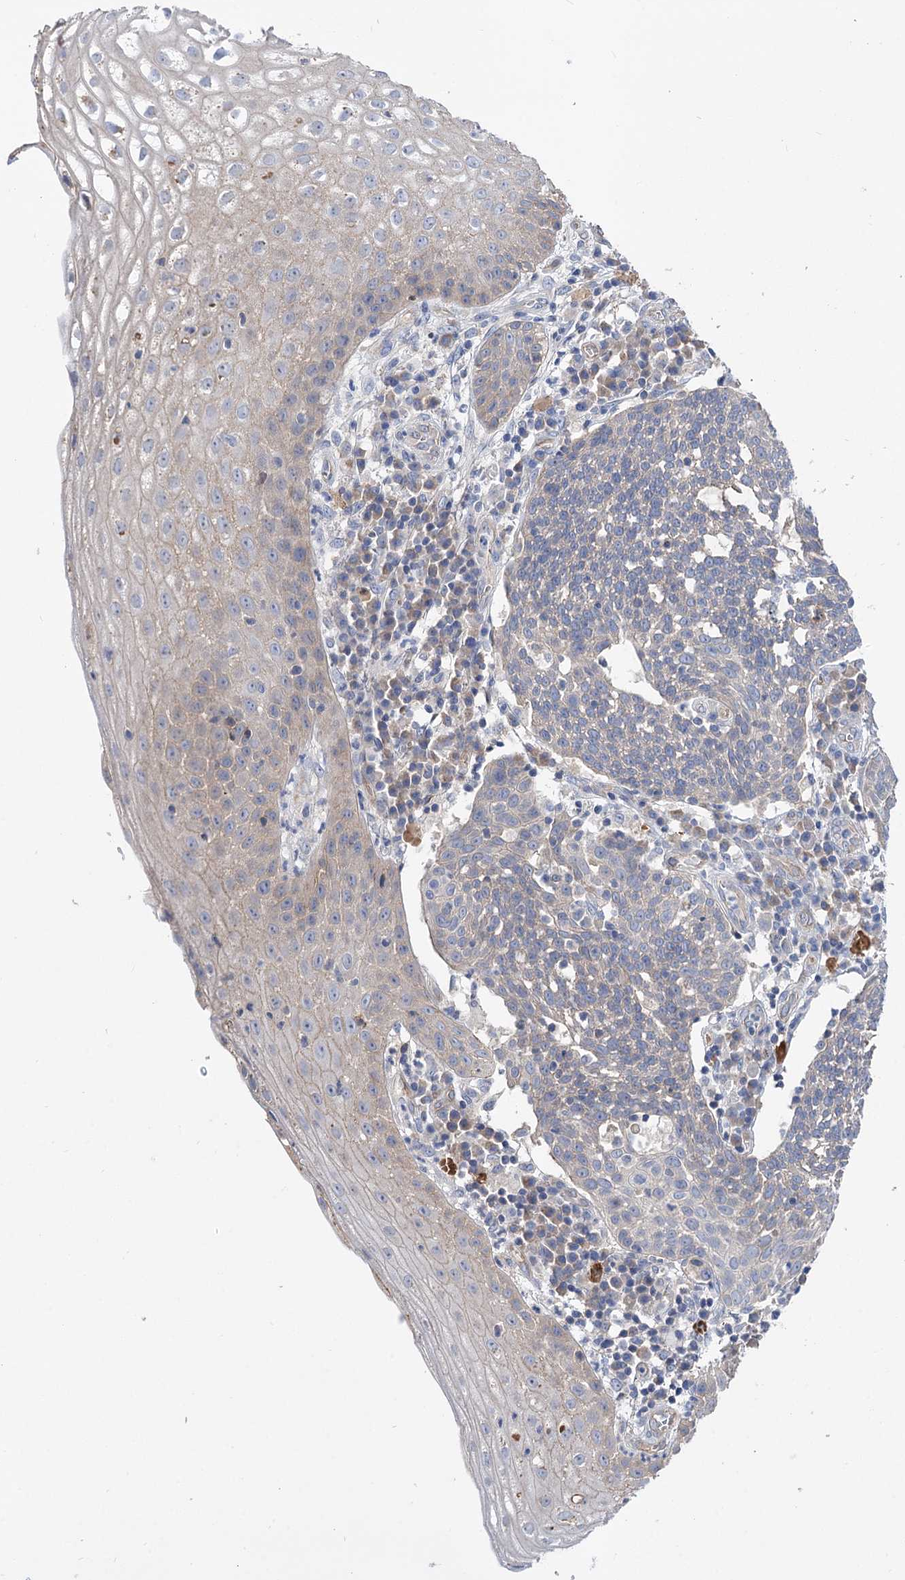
{"staining": {"intensity": "negative", "quantity": "none", "location": "none"}, "tissue": "cervical cancer", "cell_type": "Tumor cells", "image_type": "cancer", "snomed": [{"axis": "morphology", "description": "Squamous cell carcinoma, NOS"}, {"axis": "topography", "description": "Cervix"}], "caption": "An immunohistochemistry histopathology image of cervical cancer (squamous cell carcinoma) is shown. There is no staining in tumor cells of cervical cancer (squamous cell carcinoma). (DAB IHC, high magnification).", "gene": "NUDCD2", "patient": {"sex": "female", "age": 34}}